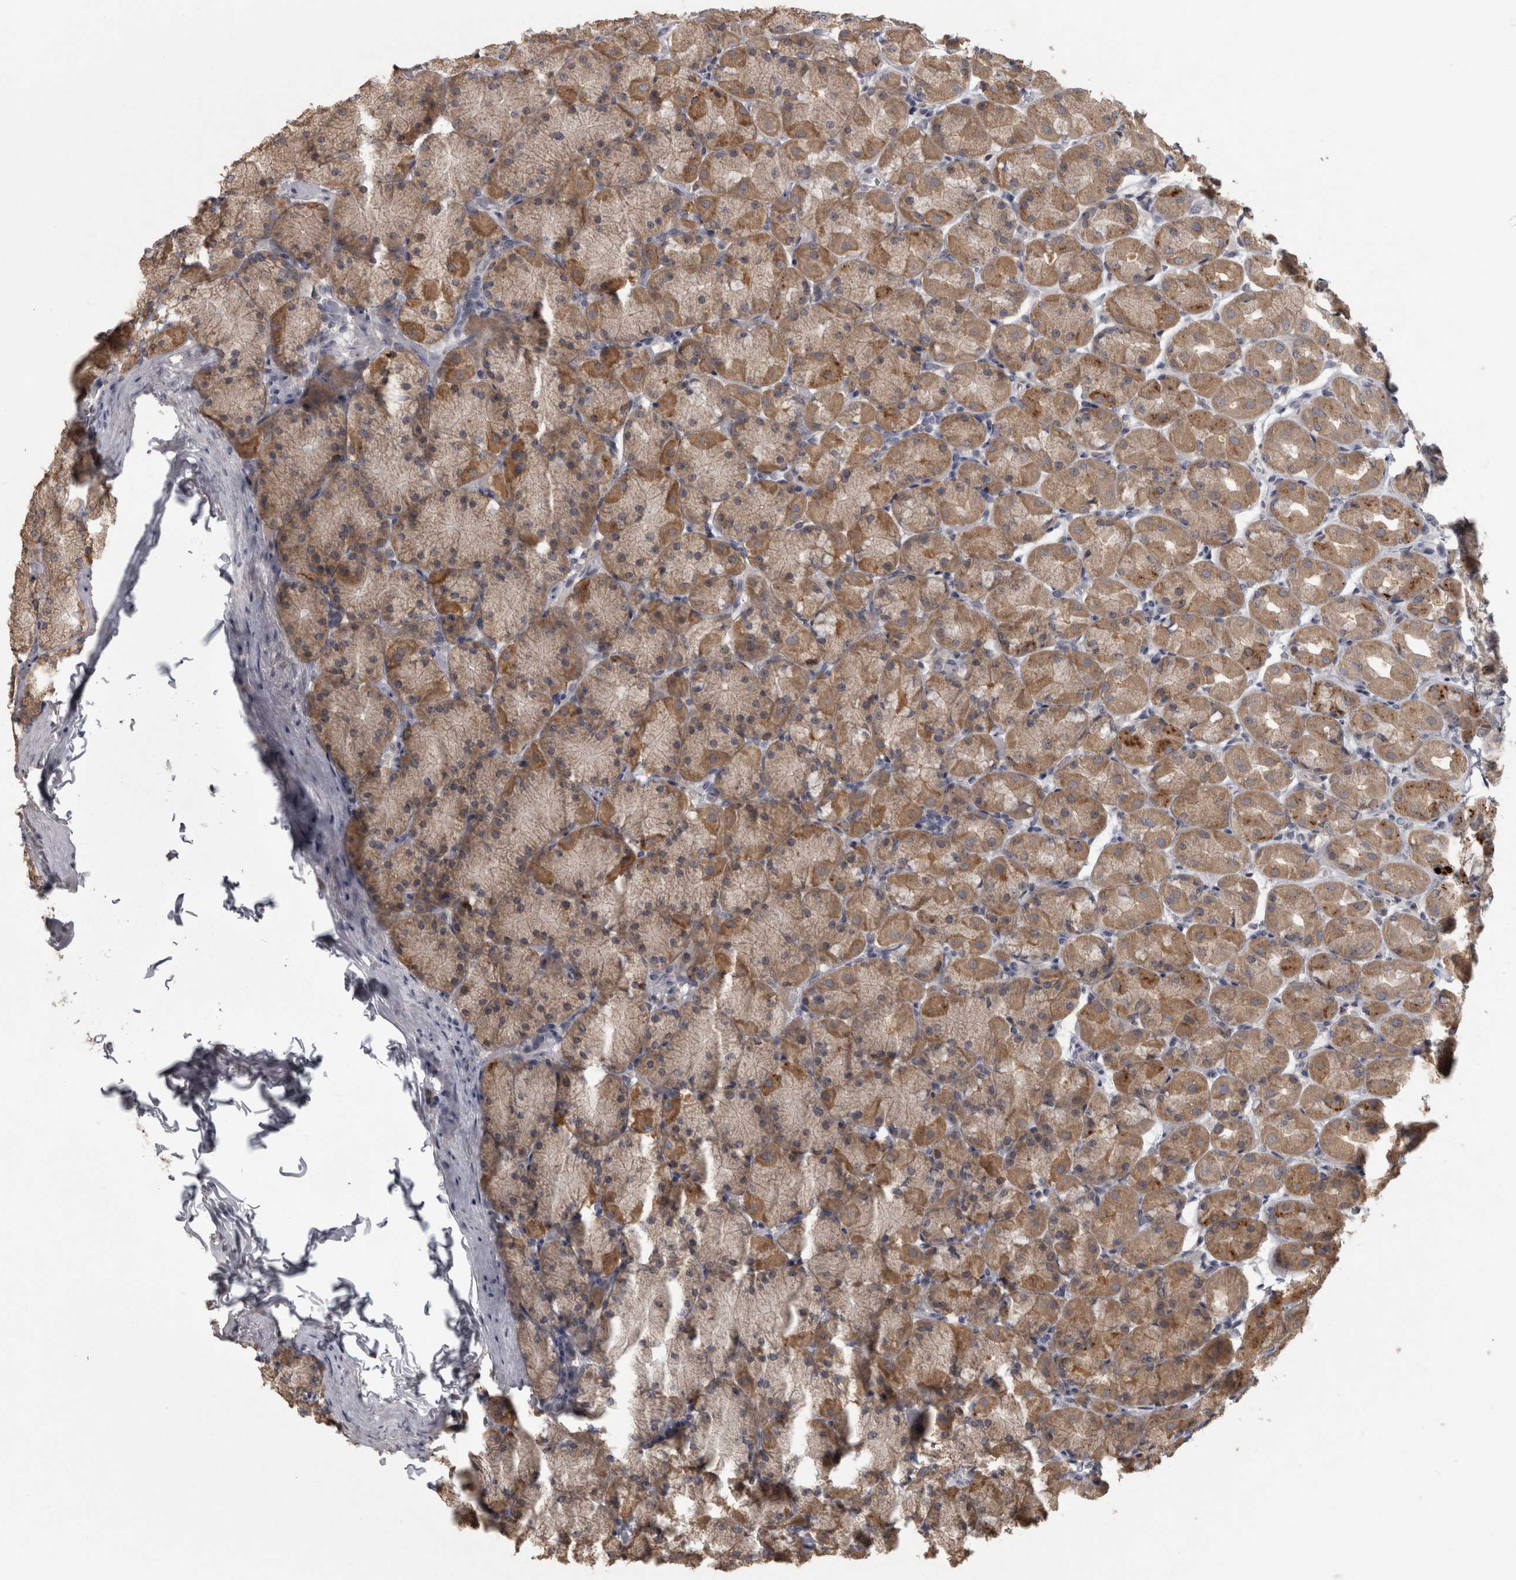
{"staining": {"intensity": "moderate", "quantity": ">75%", "location": "cytoplasmic/membranous"}, "tissue": "stomach", "cell_type": "Glandular cells", "image_type": "normal", "snomed": [{"axis": "morphology", "description": "Normal tissue, NOS"}, {"axis": "topography", "description": "Stomach, upper"}], "caption": "Immunohistochemistry staining of benign stomach, which exhibits medium levels of moderate cytoplasmic/membranous expression in about >75% of glandular cells indicating moderate cytoplasmic/membranous protein positivity. The staining was performed using DAB (brown) for protein detection and nuclei were counterstained in hematoxylin (blue).", "gene": "RAB29", "patient": {"sex": "female", "age": 56}}